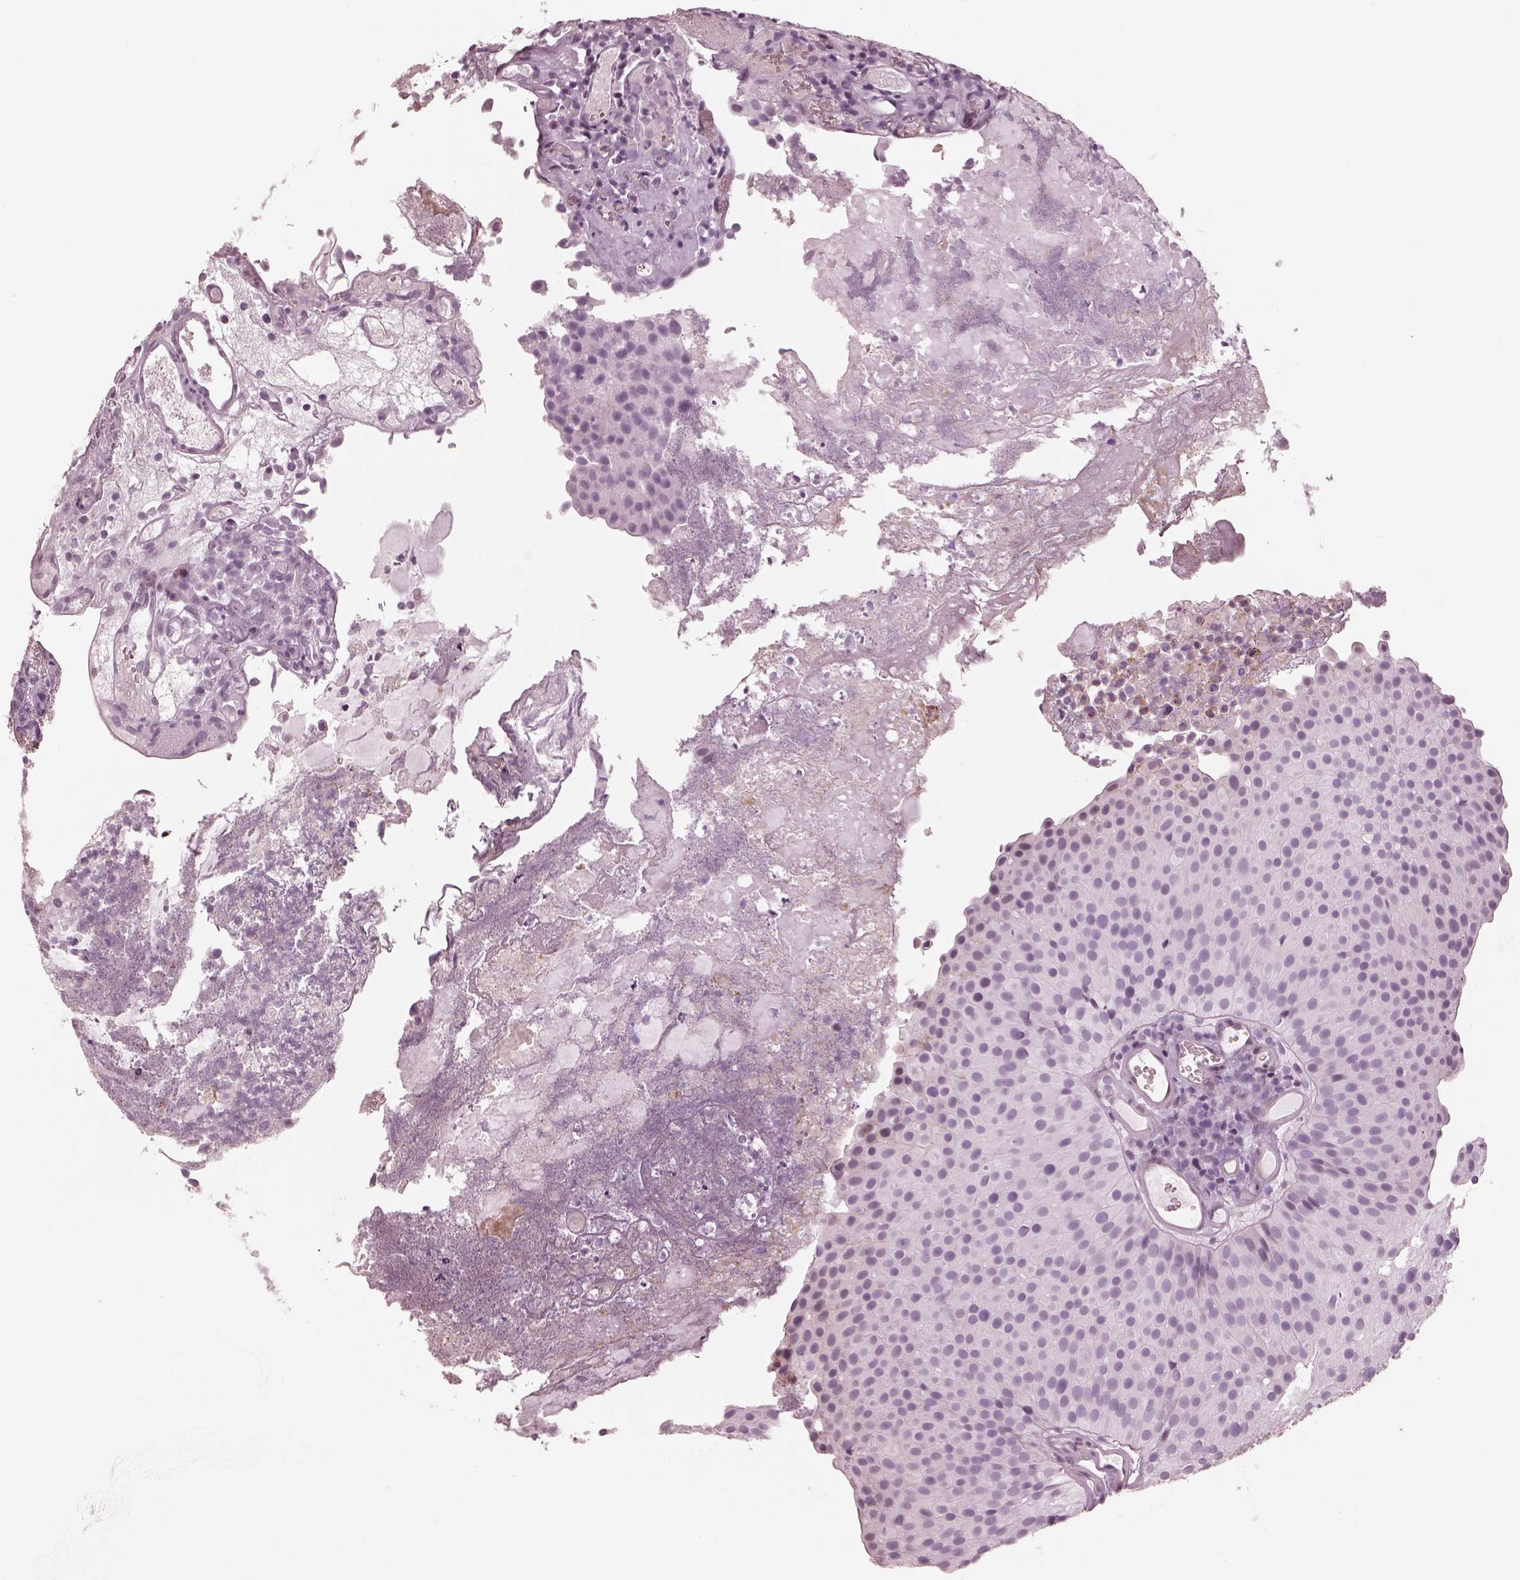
{"staining": {"intensity": "negative", "quantity": "none", "location": "none"}, "tissue": "urothelial cancer", "cell_type": "Tumor cells", "image_type": "cancer", "snomed": [{"axis": "morphology", "description": "Urothelial carcinoma, Low grade"}, {"axis": "topography", "description": "Urinary bladder"}], "caption": "Human urothelial cancer stained for a protein using IHC displays no expression in tumor cells.", "gene": "OPN4", "patient": {"sex": "female", "age": 87}}